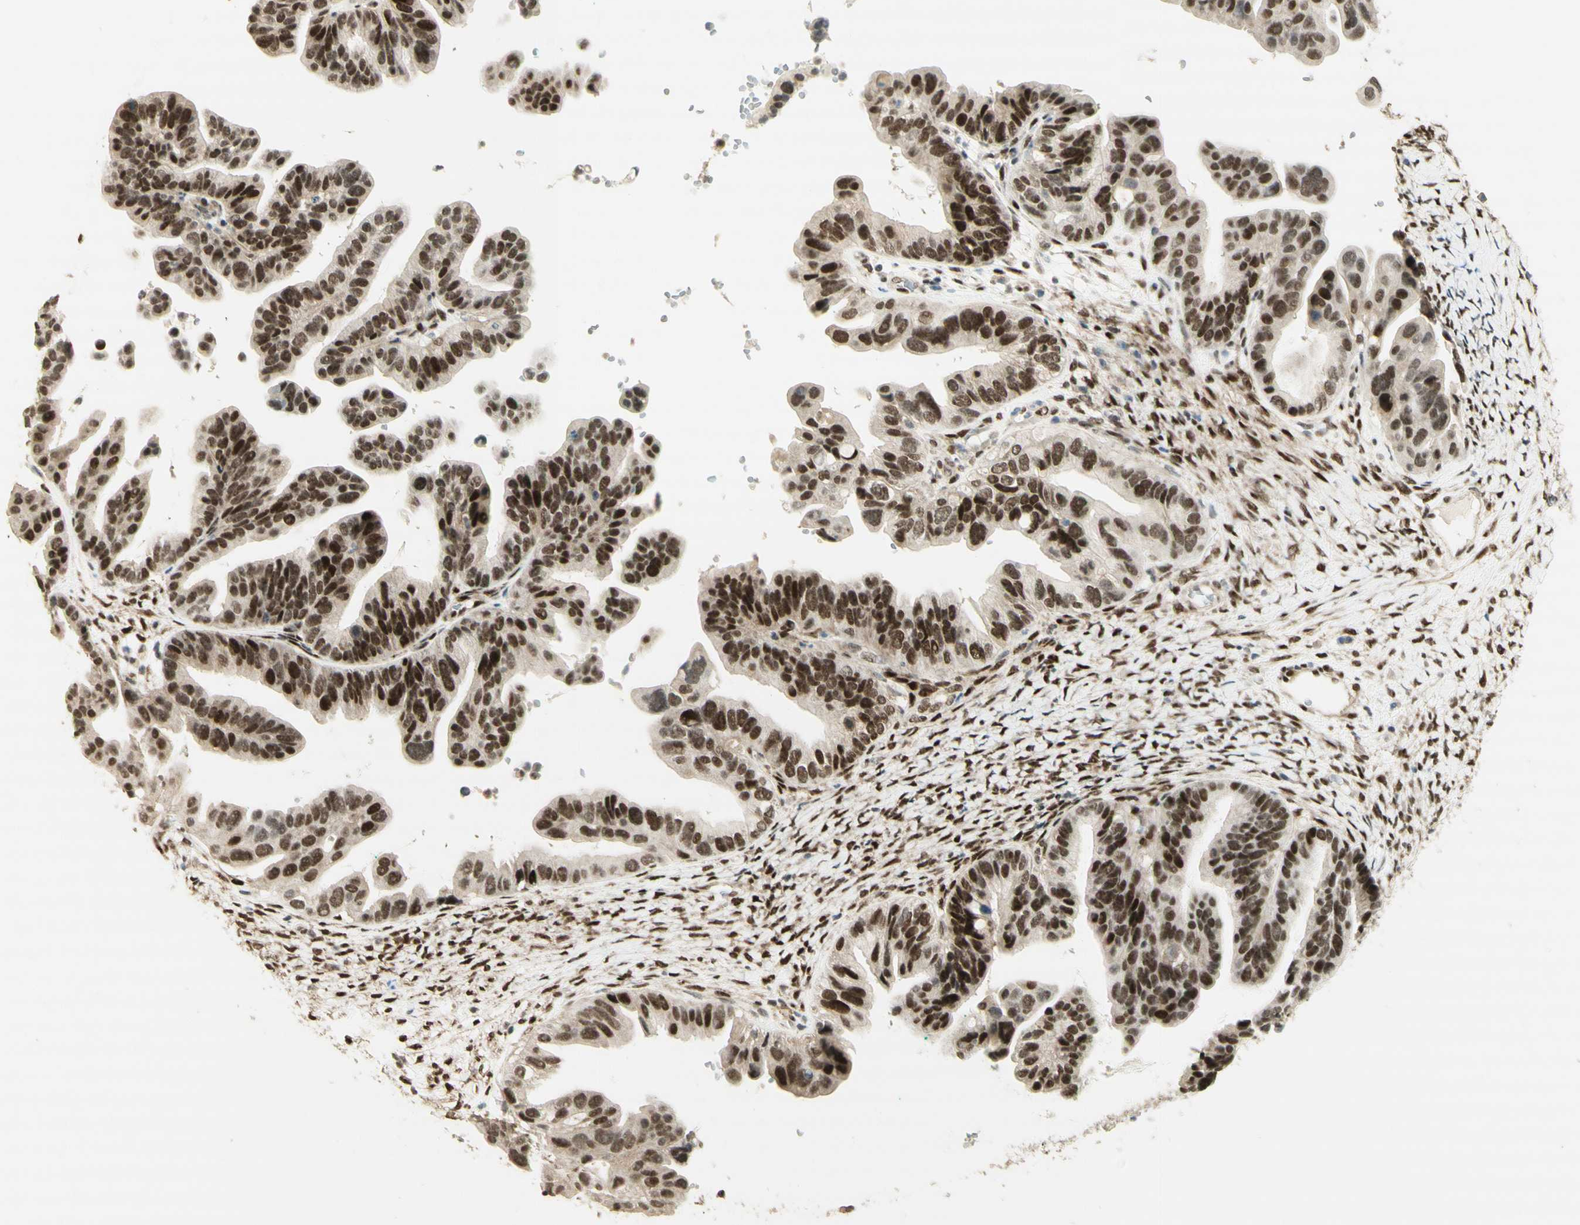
{"staining": {"intensity": "strong", "quantity": ">75%", "location": "nuclear"}, "tissue": "ovarian cancer", "cell_type": "Tumor cells", "image_type": "cancer", "snomed": [{"axis": "morphology", "description": "Cystadenocarcinoma, serous, NOS"}, {"axis": "topography", "description": "Ovary"}], "caption": "DAB immunohistochemical staining of human ovarian cancer (serous cystadenocarcinoma) displays strong nuclear protein expression in approximately >75% of tumor cells.", "gene": "FOXP1", "patient": {"sex": "female", "age": 56}}